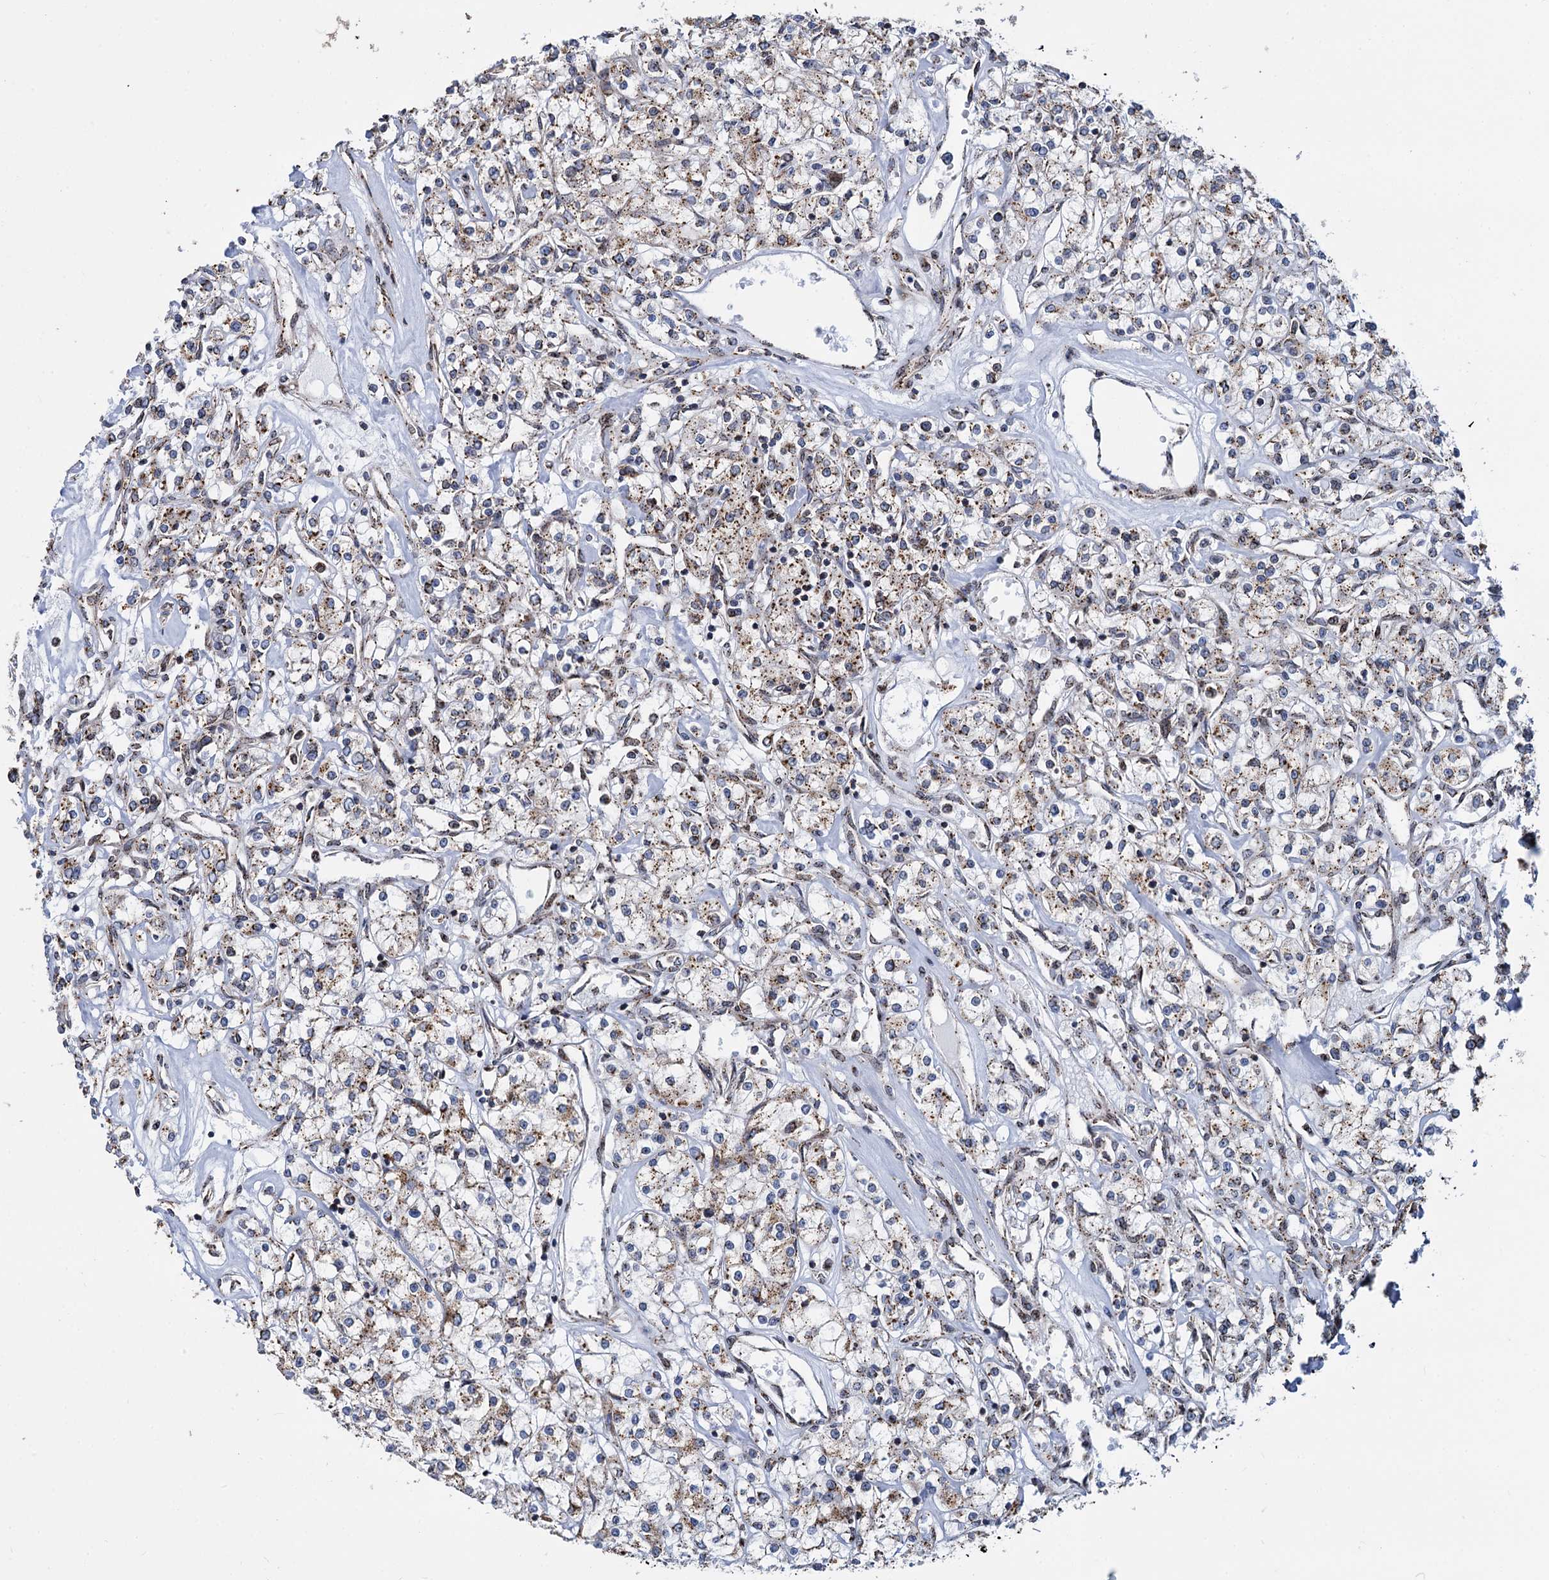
{"staining": {"intensity": "moderate", "quantity": "25%-75%", "location": "cytoplasmic/membranous"}, "tissue": "renal cancer", "cell_type": "Tumor cells", "image_type": "cancer", "snomed": [{"axis": "morphology", "description": "Adenocarcinoma, NOS"}, {"axis": "topography", "description": "Kidney"}], "caption": "This is an image of immunohistochemistry (IHC) staining of adenocarcinoma (renal), which shows moderate staining in the cytoplasmic/membranous of tumor cells.", "gene": "SUPT20H", "patient": {"sex": "female", "age": 59}}